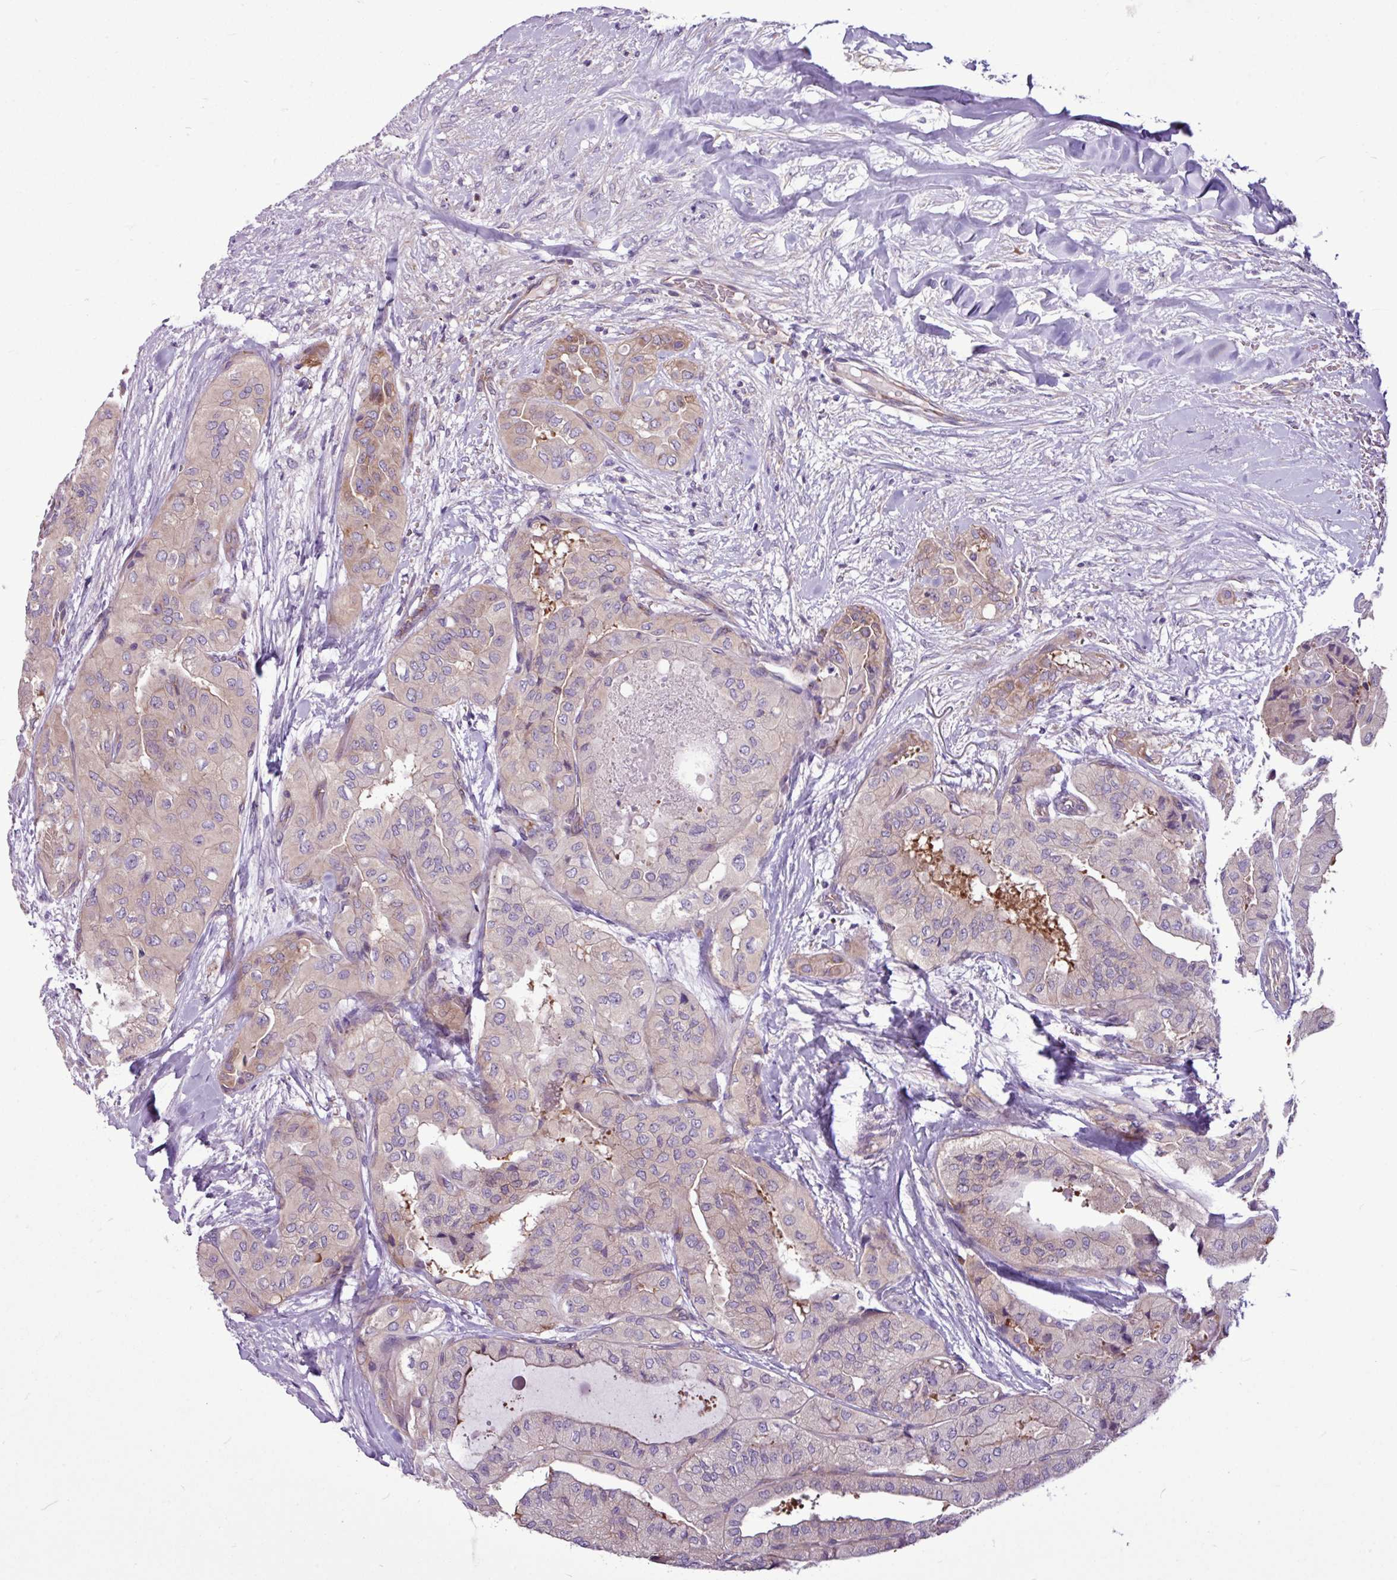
{"staining": {"intensity": "weak", "quantity": ">75%", "location": "cytoplasmic/membranous"}, "tissue": "thyroid cancer", "cell_type": "Tumor cells", "image_type": "cancer", "snomed": [{"axis": "morphology", "description": "Papillary adenocarcinoma, NOS"}, {"axis": "topography", "description": "Thyroid gland"}], "caption": "Protein analysis of thyroid papillary adenocarcinoma tissue exhibits weak cytoplasmic/membranous positivity in about >75% of tumor cells.", "gene": "MROH2A", "patient": {"sex": "female", "age": 59}}